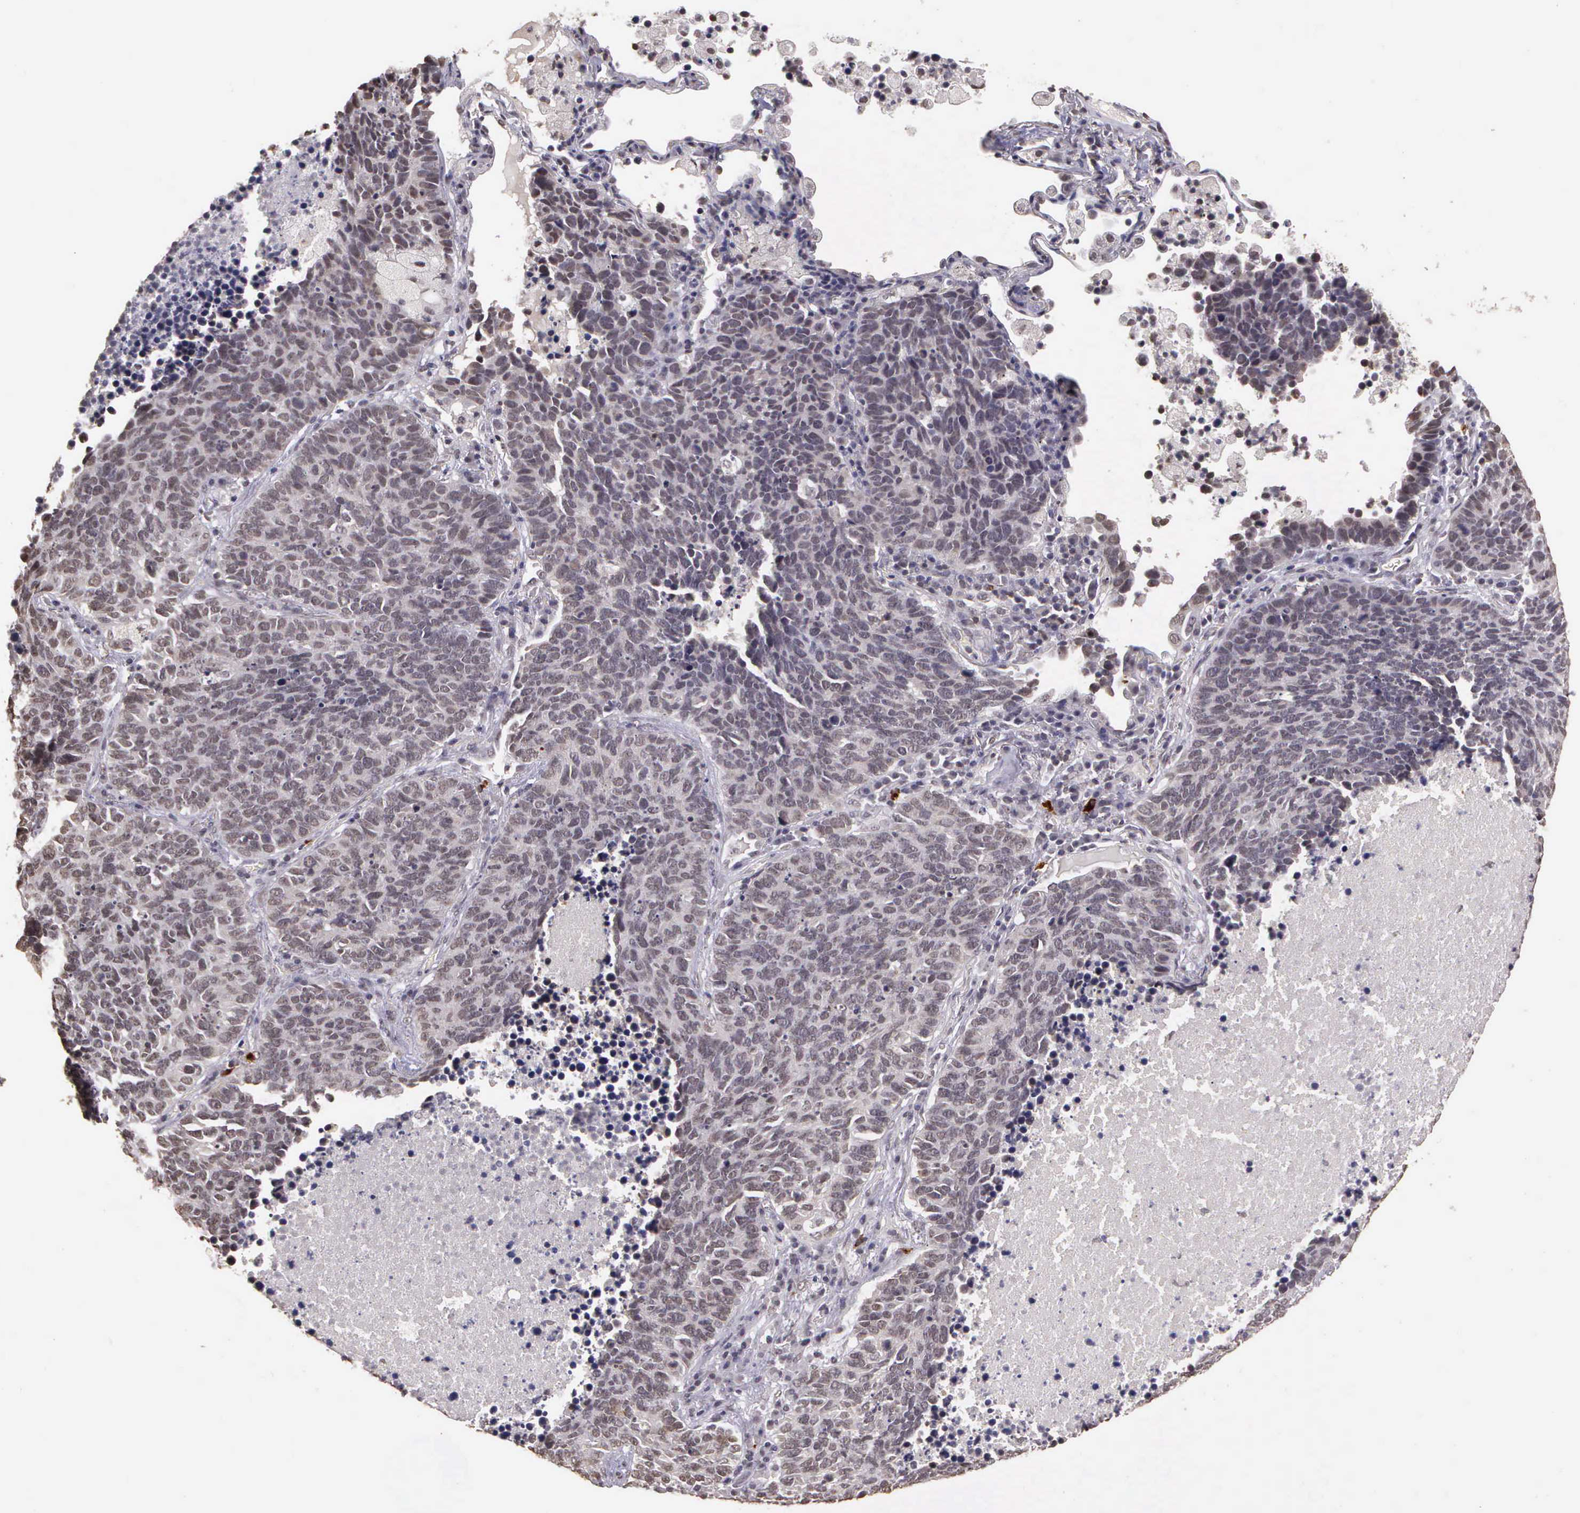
{"staining": {"intensity": "negative", "quantity": "none", "location": "none"}, "tissue": "lung cancer", "cell_type": "Tumor cells", "image_type": "cancer", "snomed": [{"axis": "morphology", "description": "Neoplasm, malignant, NOS"}, {"axis": "topography", "description": "Lung"}], "caption": "The photomicrograph shows no significant expression in tumor cells of lung cancer.", "gene": "ARMCX5", "patient": {"sex": "female", "age": 75}}